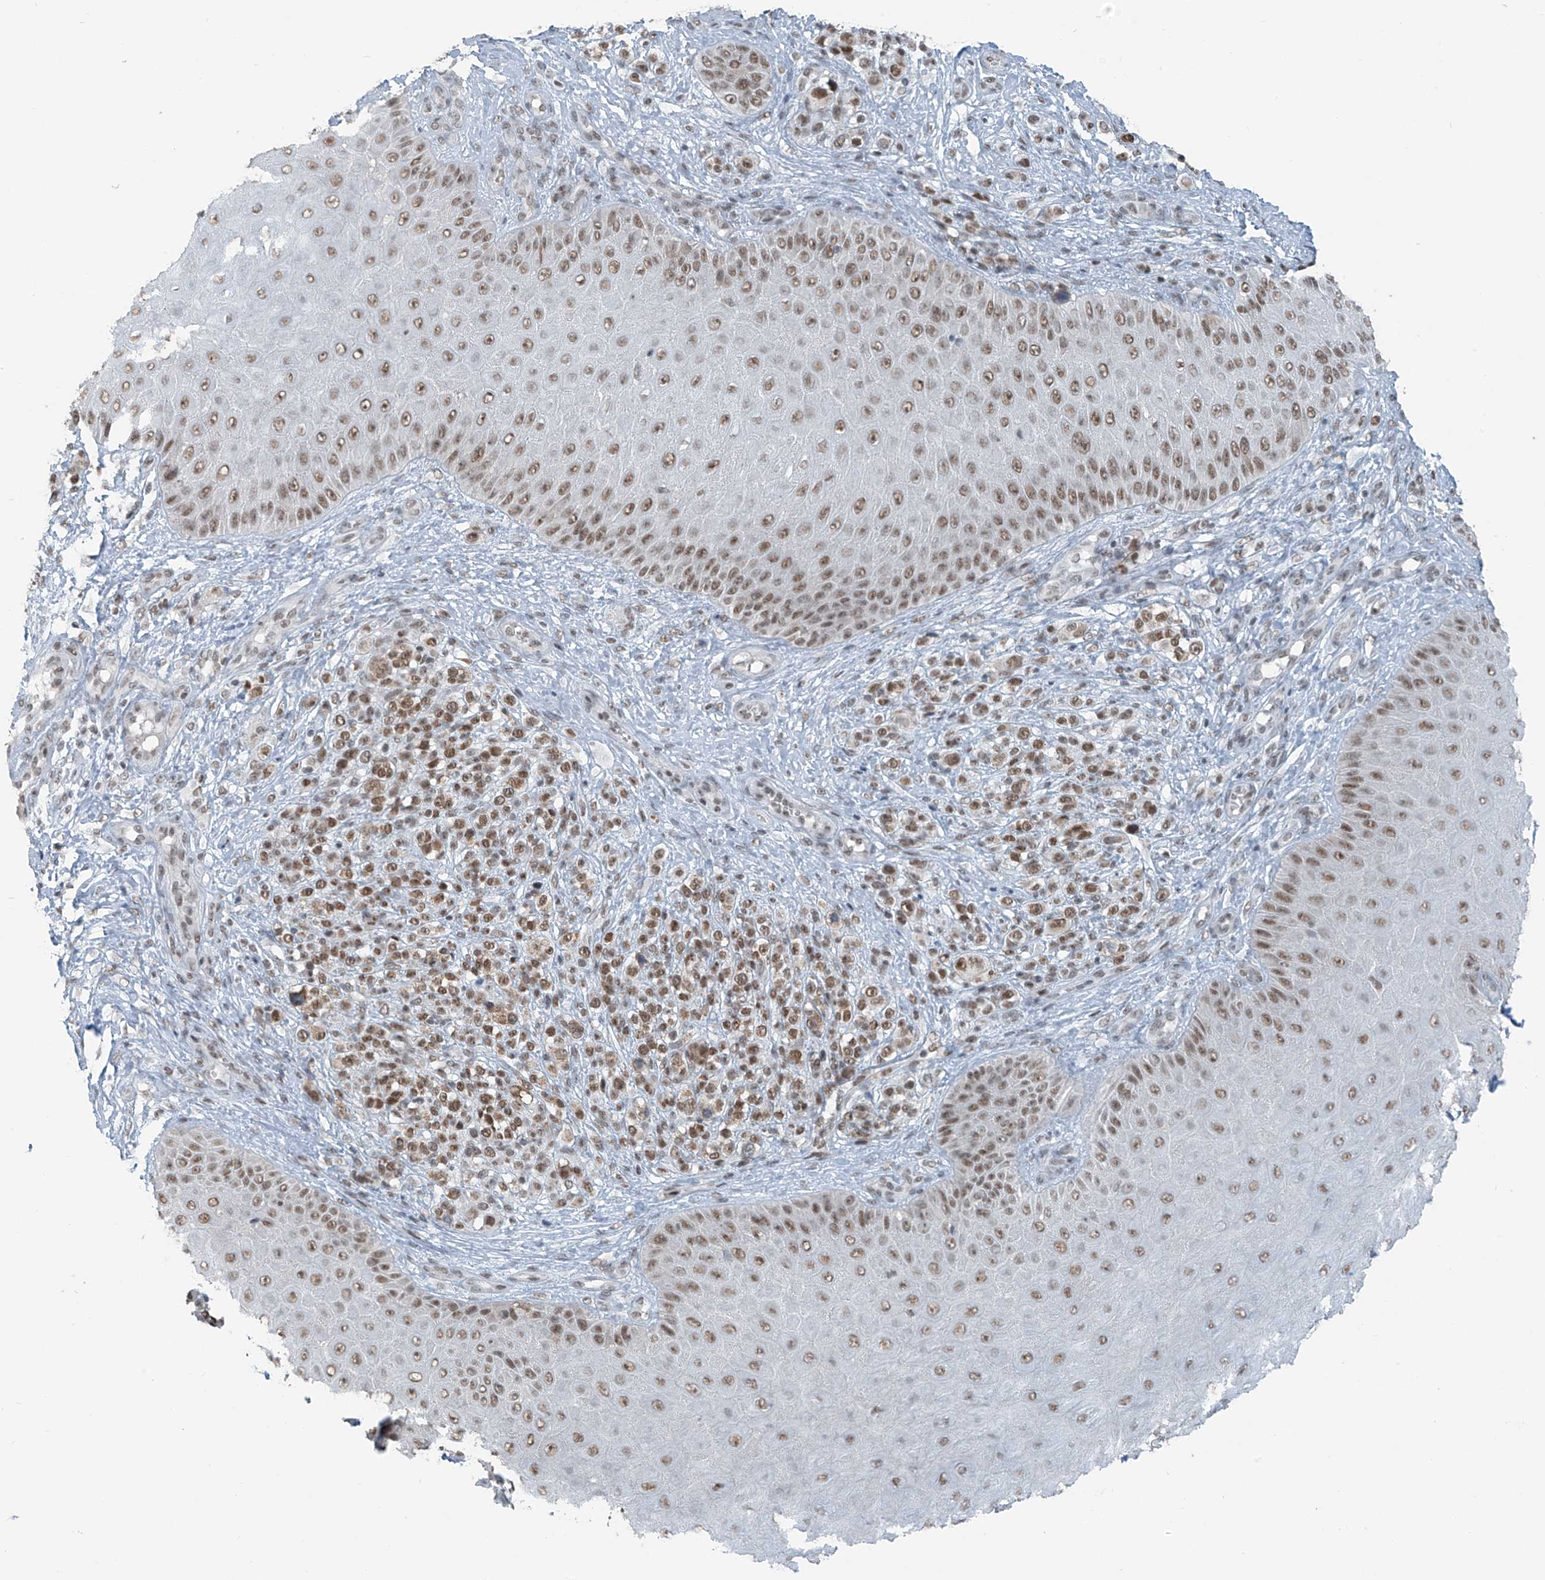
{"staining": {"intensity": "moderate", "quantity": ">75%", "location": "nuclear"}, "tissue": "melanoma", "cell_type": "Tumor cells", "image_type": "cancer", "snomed": [{"axis": "morphology", "description": "Malignant melanoma, NOS"}, {"axis": "topography", "description": "Skin"}], "caption": "This micrograph shows immunohistochemistry staining of human melanoma, with medium moderate nuclear staining in approximately >75% of tumor cells.", "gene": "WRNIP1", "patient": {"sex": "female", "age": 55}}